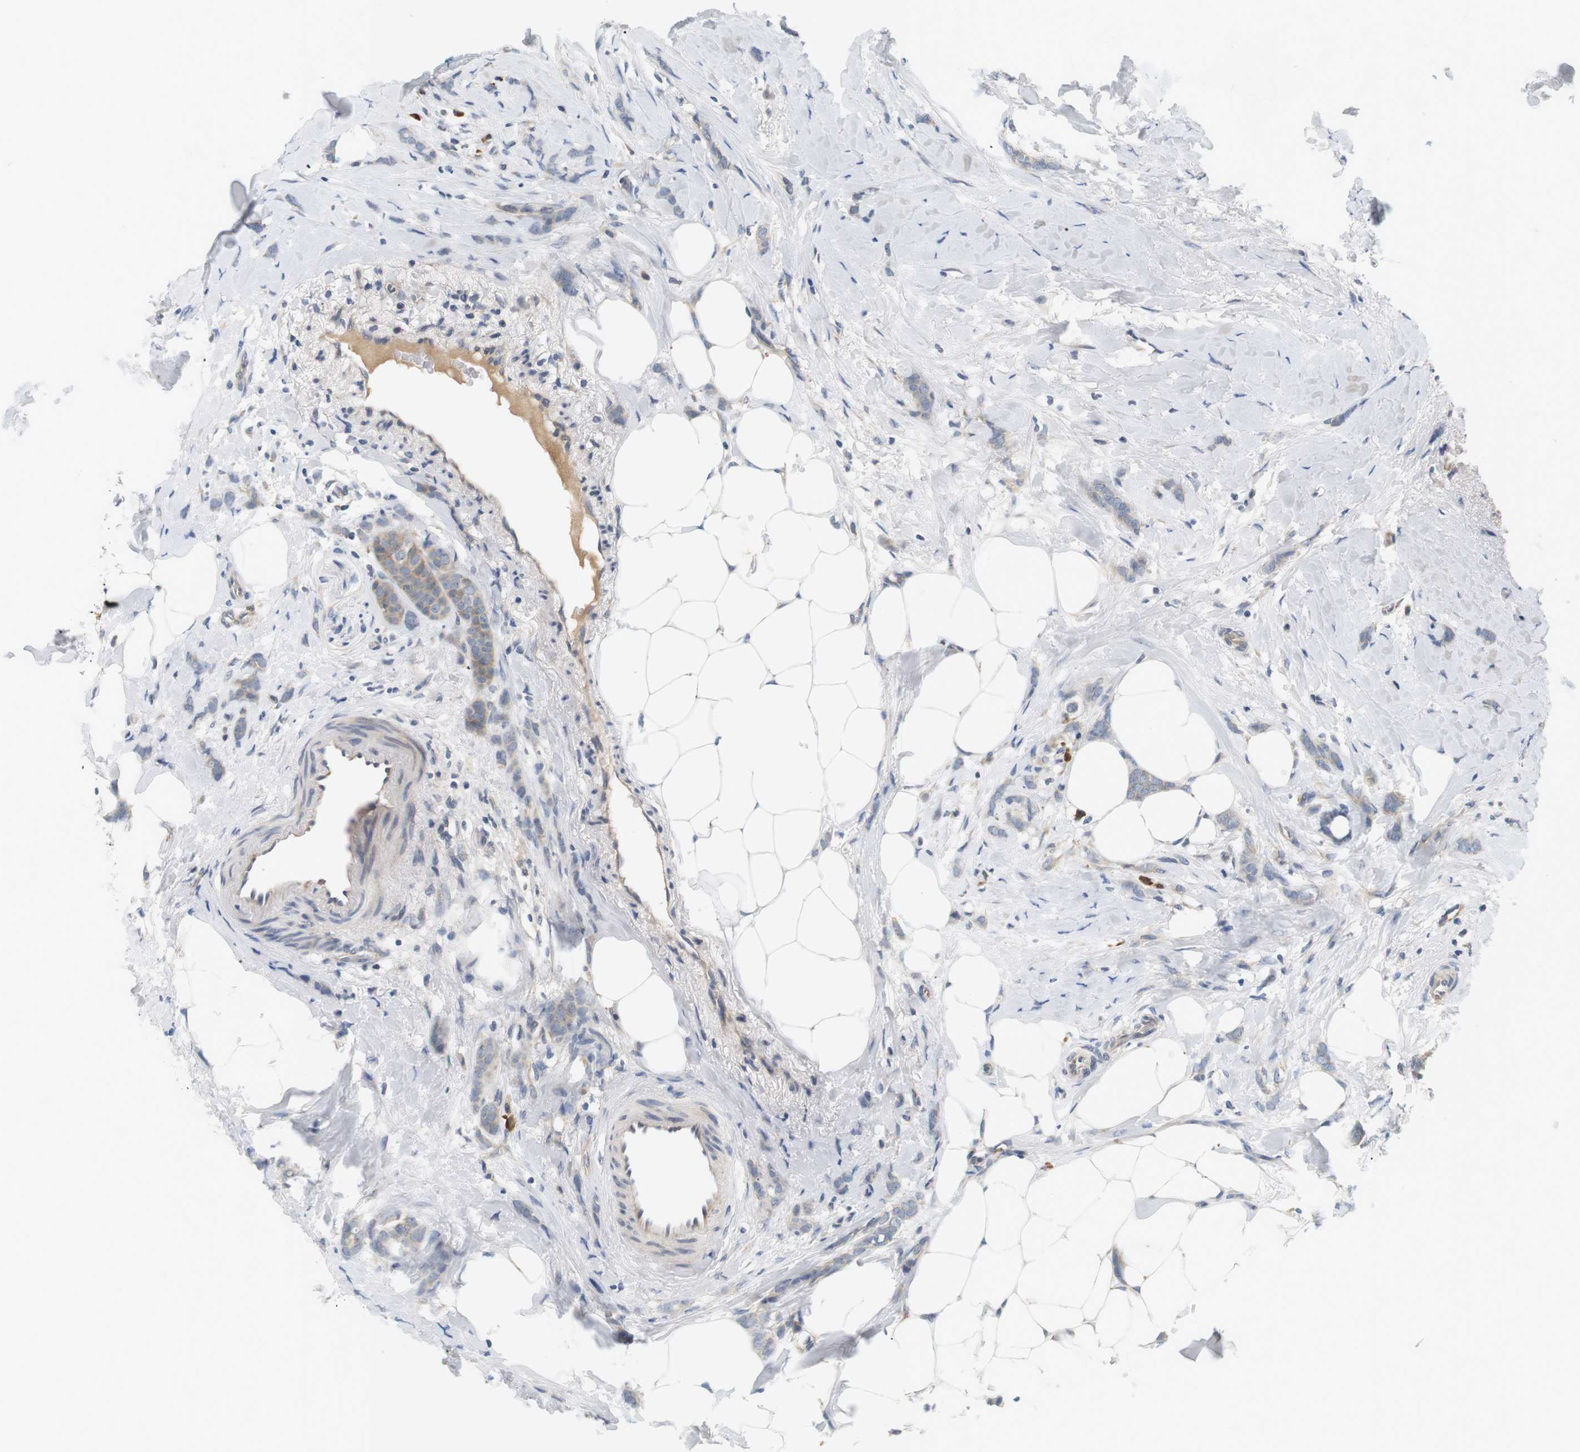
{"staining": {"intensity": "moderate", "quantity": "<25%", "location": "cytoplasmic/membranous"}, "tissue": "breast cancer", "cell_type": "Tumor cells", "image_type": "cancer", "snomed": [{"axis": "morphology", "description": "Lobular carcinoma, in situ"}, {"axis": "morphology", "description": "Lobular carcinoma"}, {"axis": "topography", "description": "Breast"}], "caption": "This micrograph shows breast cancer stained with immunohistochemistry (IHC) to label a protein in brown. The cytoplasmic/membranous of tumor cells show moderate positivity for the protein. Nuclei are counter-stained blue.", "gene": "EVA1C", "patient": {"sex": "female", "age": 41}}